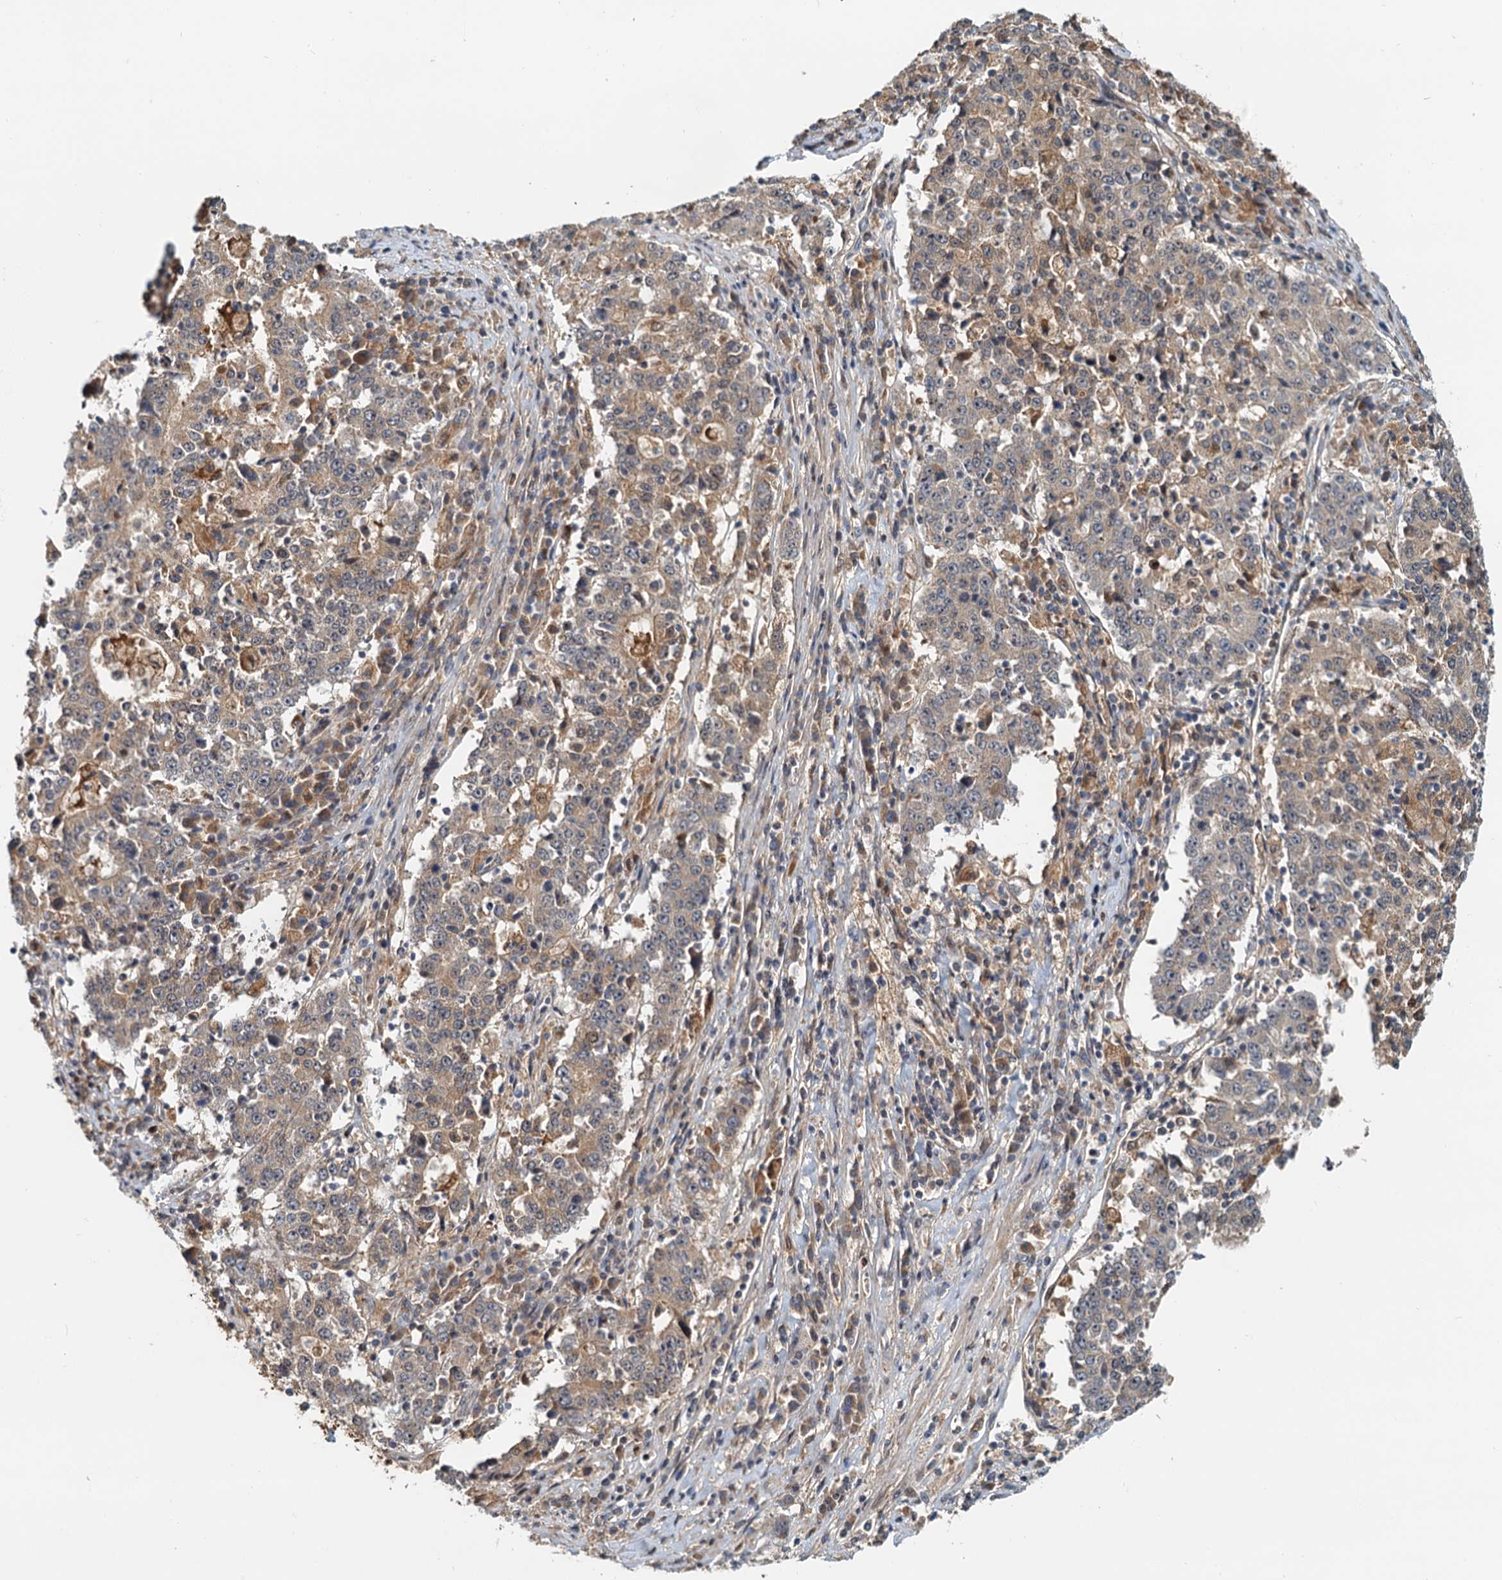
{"staining": {"intensity": "weak", "quantity": "<25%", "location": "cytoplasmic/membranous"}, "tissue": "stomach cancer", "cell_type": "Tumor cells", "image_type": "cancer", "snomed": [{"axis": "morphology", "description": "Adenocarcinoma, NOS"}, {"axis": "topography", "description": "Stomach"}], "caption": "IHC photomicrograph of stomach cancer stained for a protein (brown), which demonstrates no positivity in tumor cells.", "gene": "TOLLIP", "patient": {"sex": "male", "age": 59}}